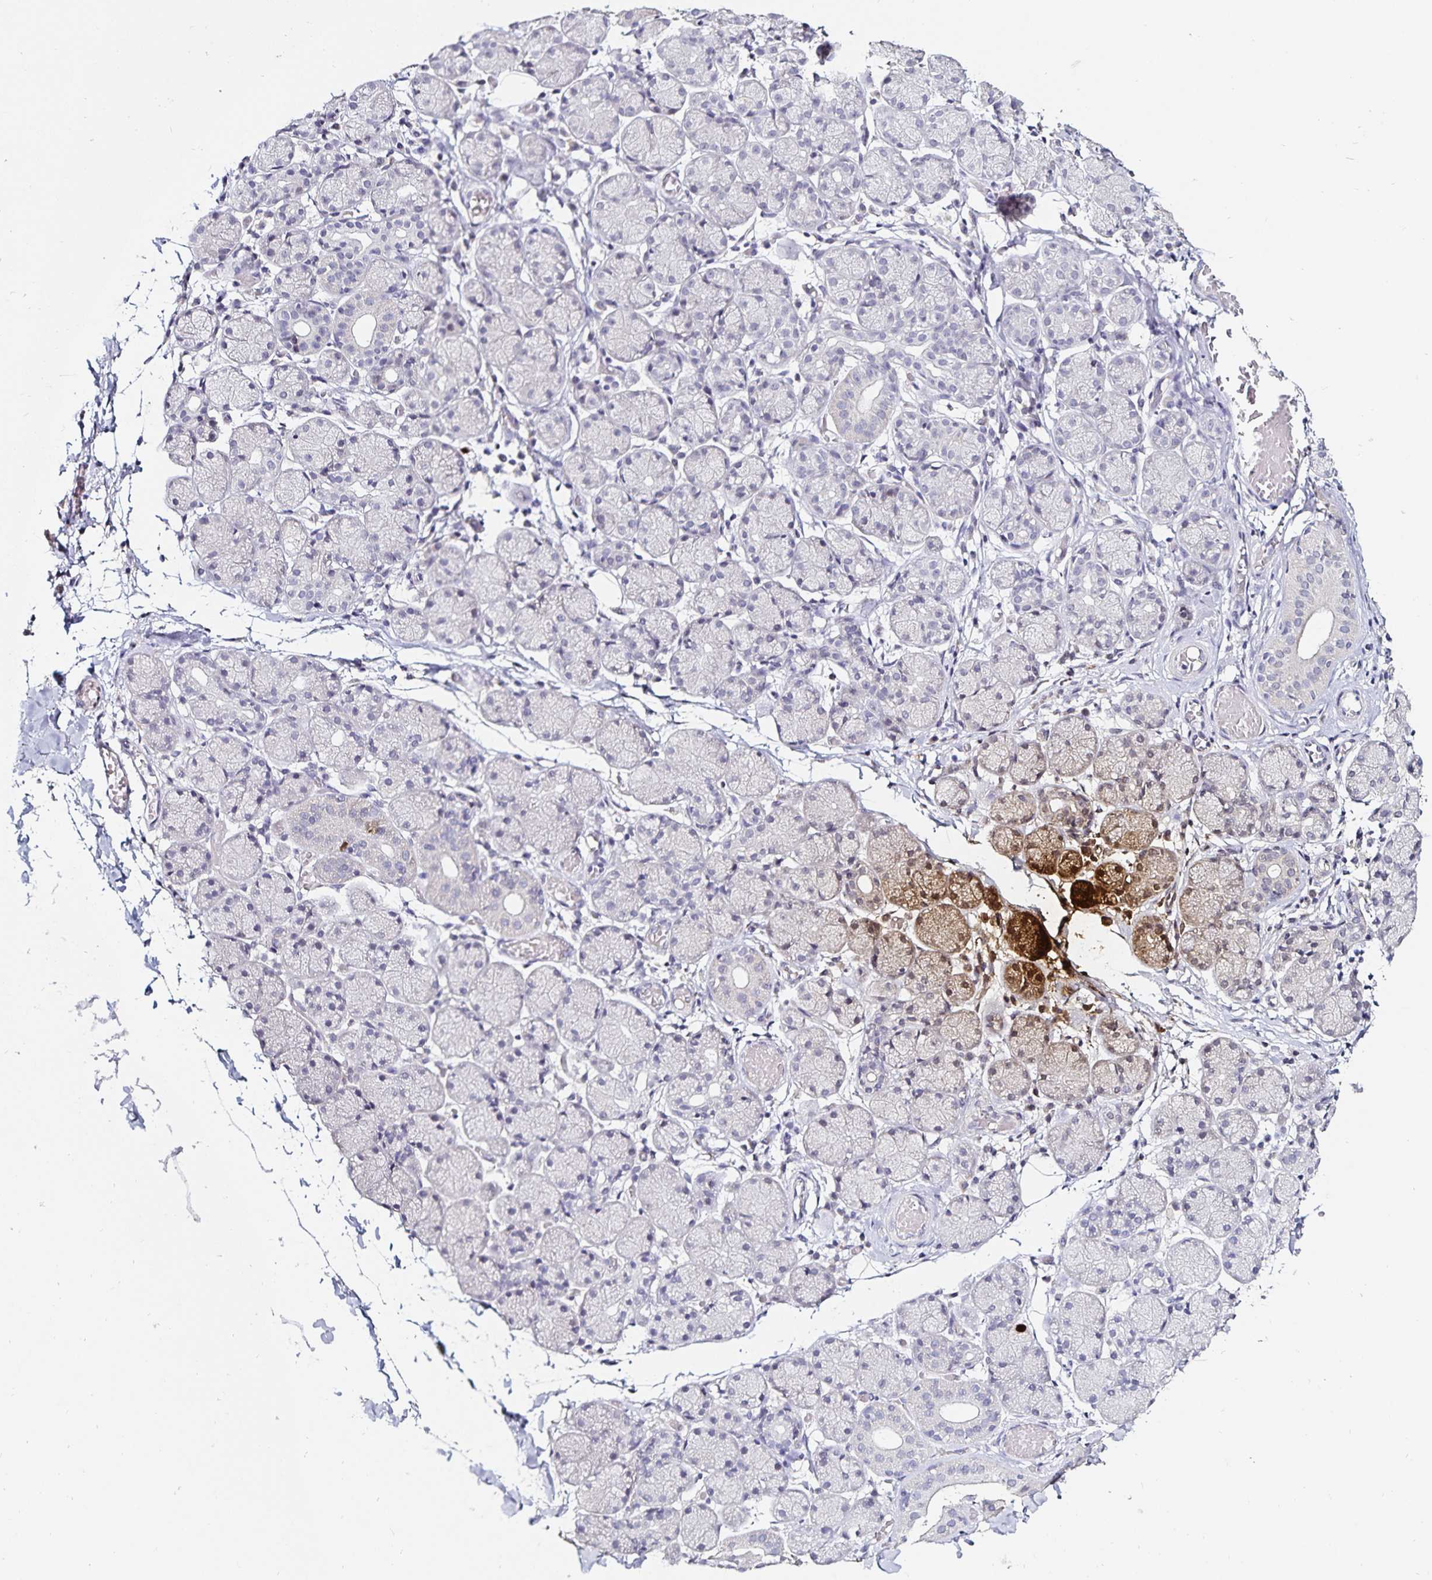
{"staining": {"intensity": "moderate", "quantity": "<25%", "location": "cytoplasmic/membranous,nuclear"}, "tissue": "salivary gland", "cell_type": "Glandular cells", "image_type": "normal", "snomed": [{"axis": "morphology", "description": "Normal tissue, NOS"}, {"axis": "topography", "description": "Salivary gland"}], "caption": "Brown immunohistochemical staining in normal human salivary gland exhibits moderate cytoplasmic/membranous,nuclear expression in about <25% of glandular cells.", "gene": "ANLN", "patient": {"sex": "female", "age": 24}}